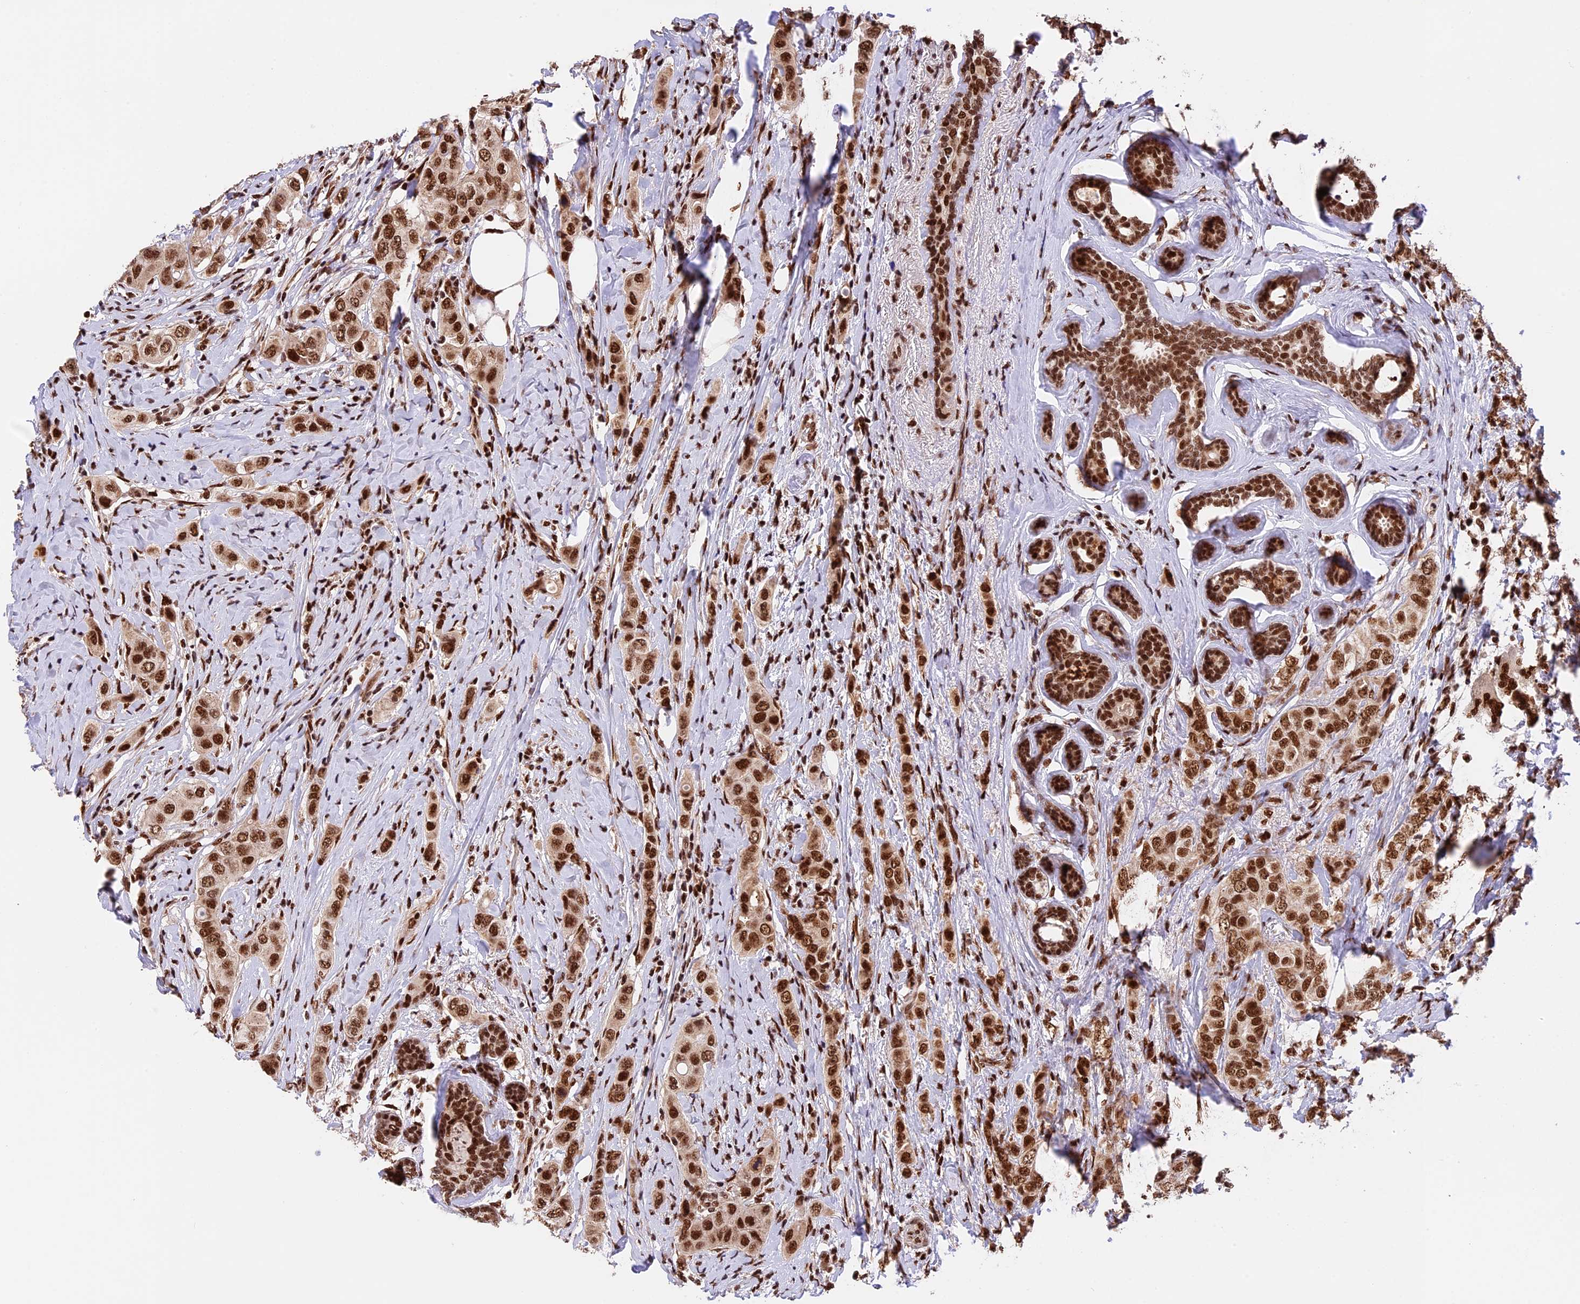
{"staining": {"intensity": "strong", "quantity": ">75%", "location": "nuclear"}, "tissue": "breast cancer", "cell_type": "Tumor cells", "image_type": "cancer", "snomed": [{"axis": "morphology", "description": "Lobular carcinoma"}, {"axis": "topography", "description": "Breast"}], "caption": "Strong nuclear positivity for a protein is appreciated in about >75% of tumor cells of breast lobular carcinoma using immunohistochemistry (IHC).", "gene": "RAMAC", "patient": {"sex": "female", "age": 51}}